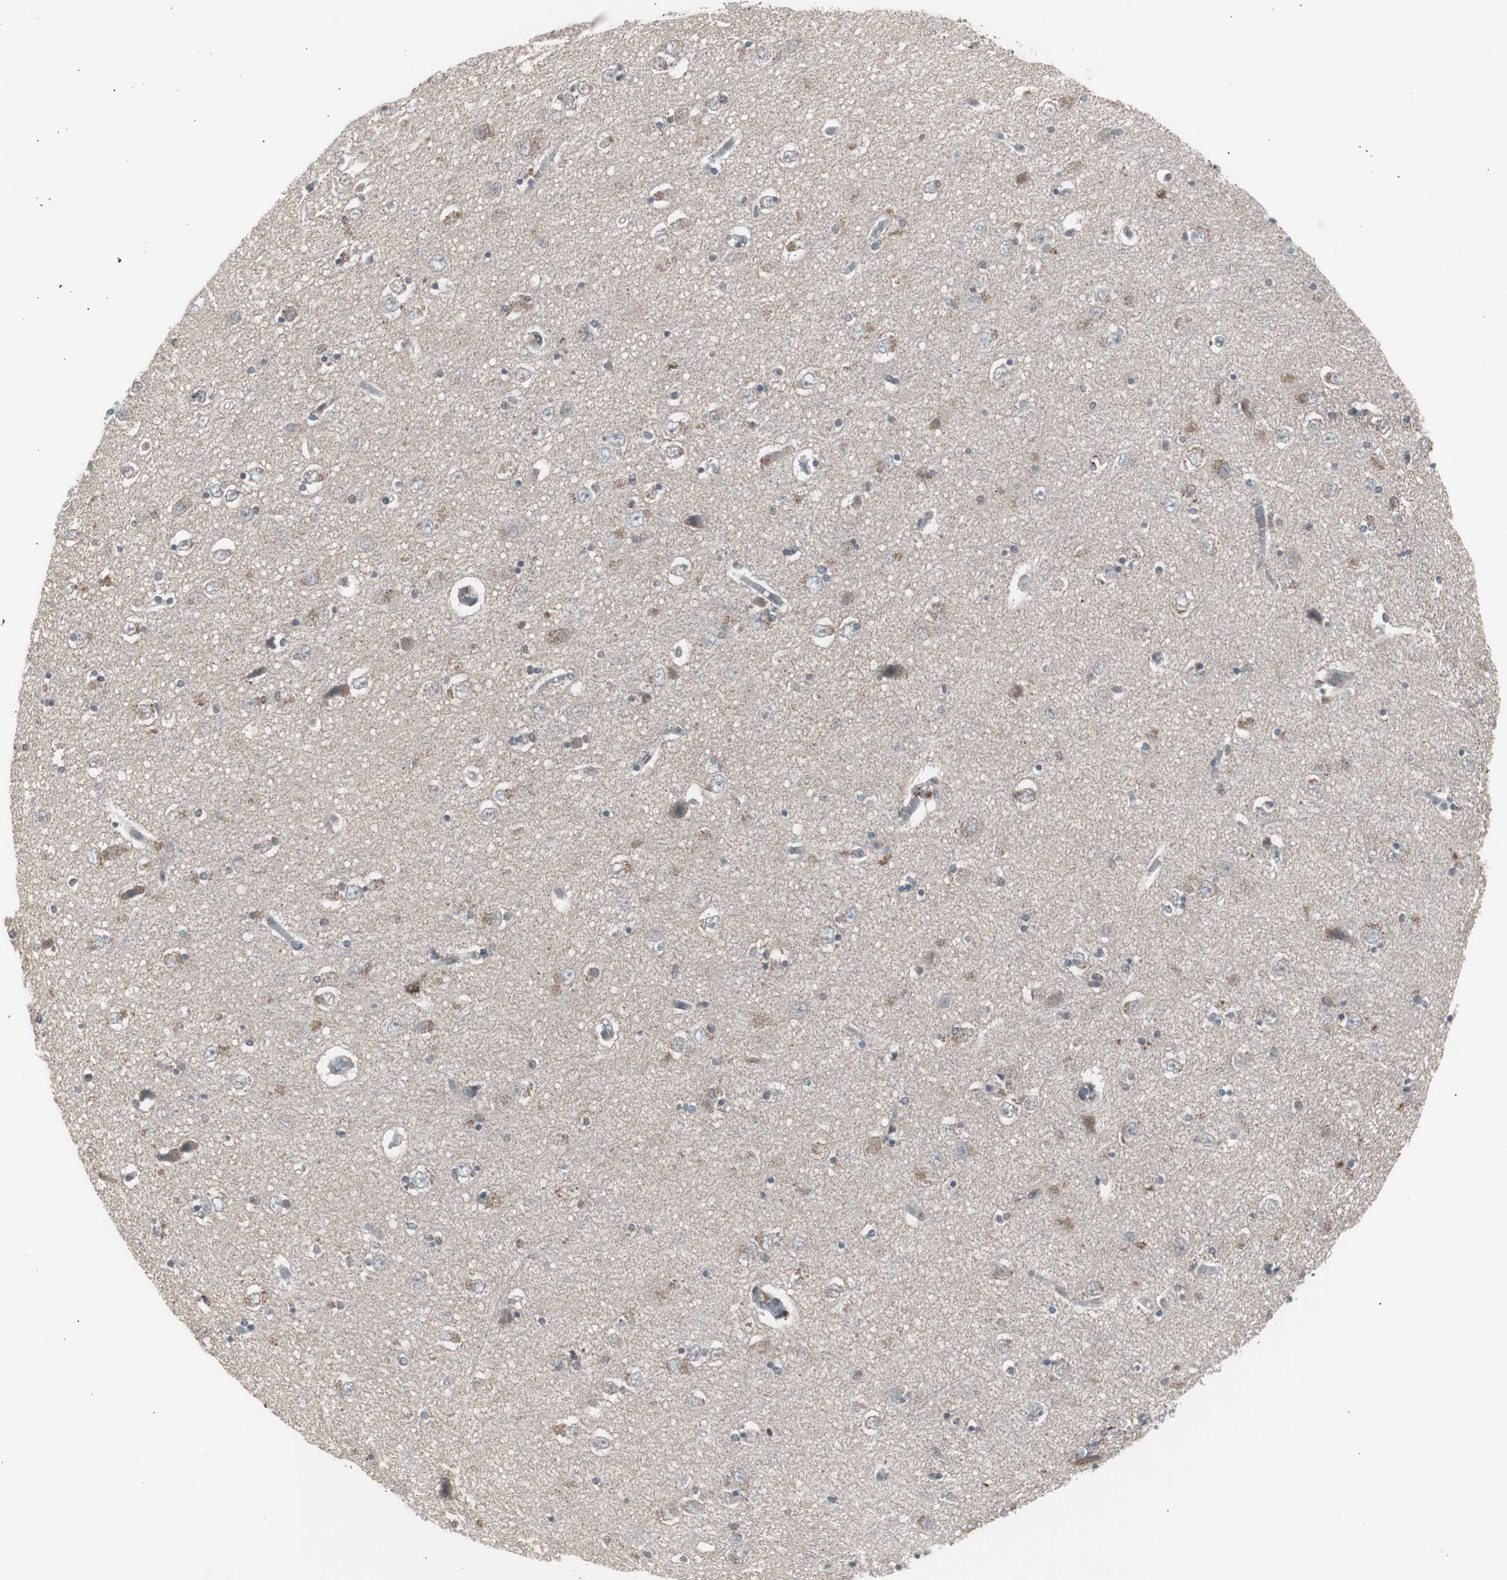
{"staining": {"intensity": "weak", "quantity": "<25%", "location": "cytoplasmic/membranous"}, "tissue": "hippocampus", "cell_type": "Glial cells", "image_type": "normal", "snomed": [{"axis": "morphology", "description": "Normal tissue, NOS"}, {"axis": "topography", "description": "Hippocampus"}], "caption": "Immunohistochemistry (IHC) histopathology image of unremarkable hippocampus: human hippocampus stained with DAB displays no significant protein staining in glial cells.", "gene": "RXRA", "patient": {"sex": "female", "age": 54}}